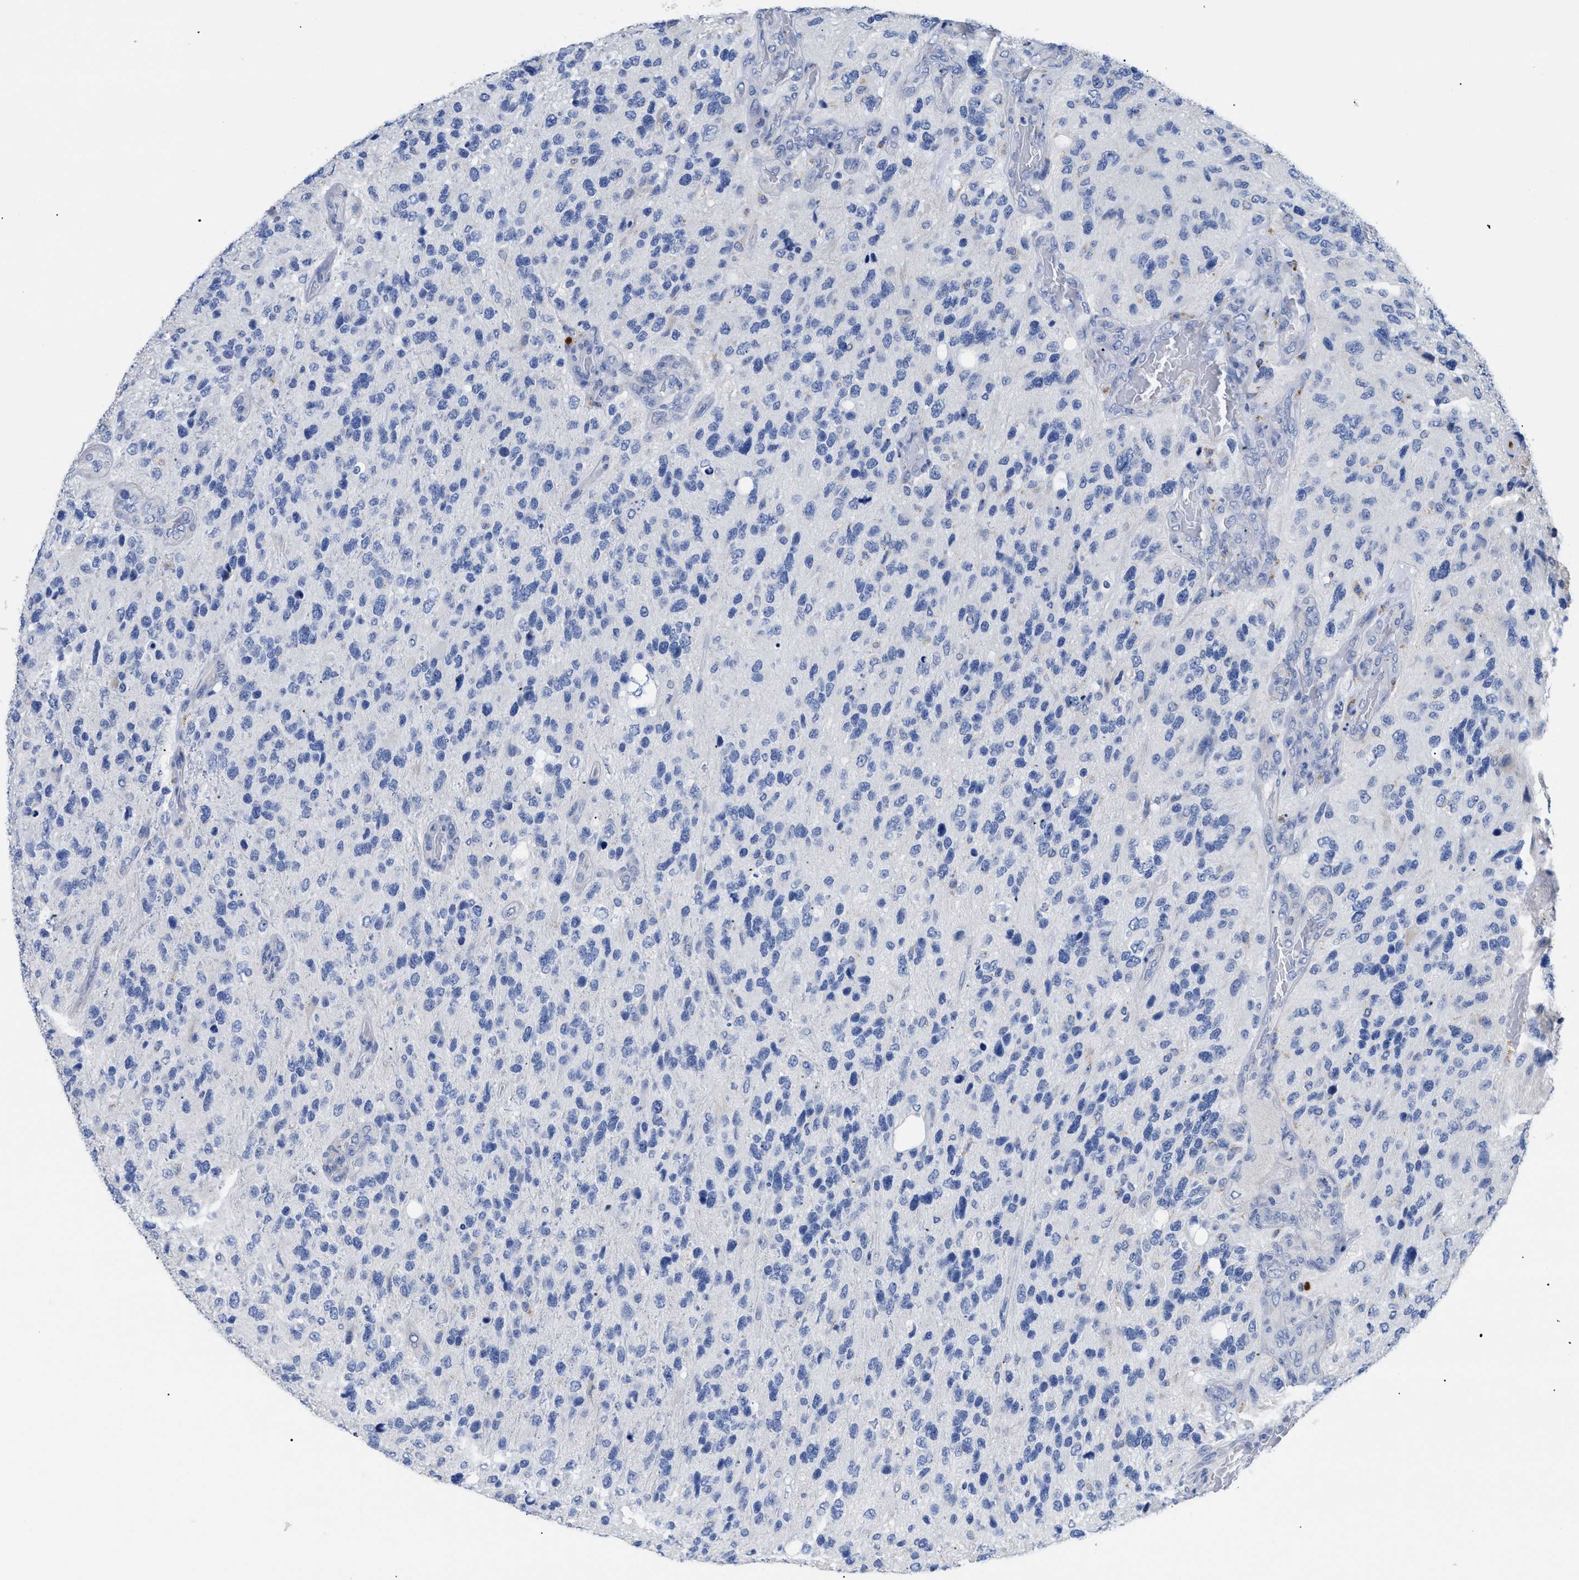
{"staining": {"intensity": "negative", "quantity": "none", "location": "none"}, "tissue": "glioma", "cell_type": "Tumor cells", "image_type": "cancer", "snomed": [{"axis": "morphology", "description": "Glioma, malignant, High grade"}, {"axis": "topography", "description": "Brain"}], "caption": "The image demonstrates no significant positivity in tumor cells of malignant glioma (high-grade). The staining is performed using DAB brown chromogen with nuclei counter-stained in using hematoxylin.", "gene": "APOBEC2", "patient": {"sex": "female", "age": 58}}